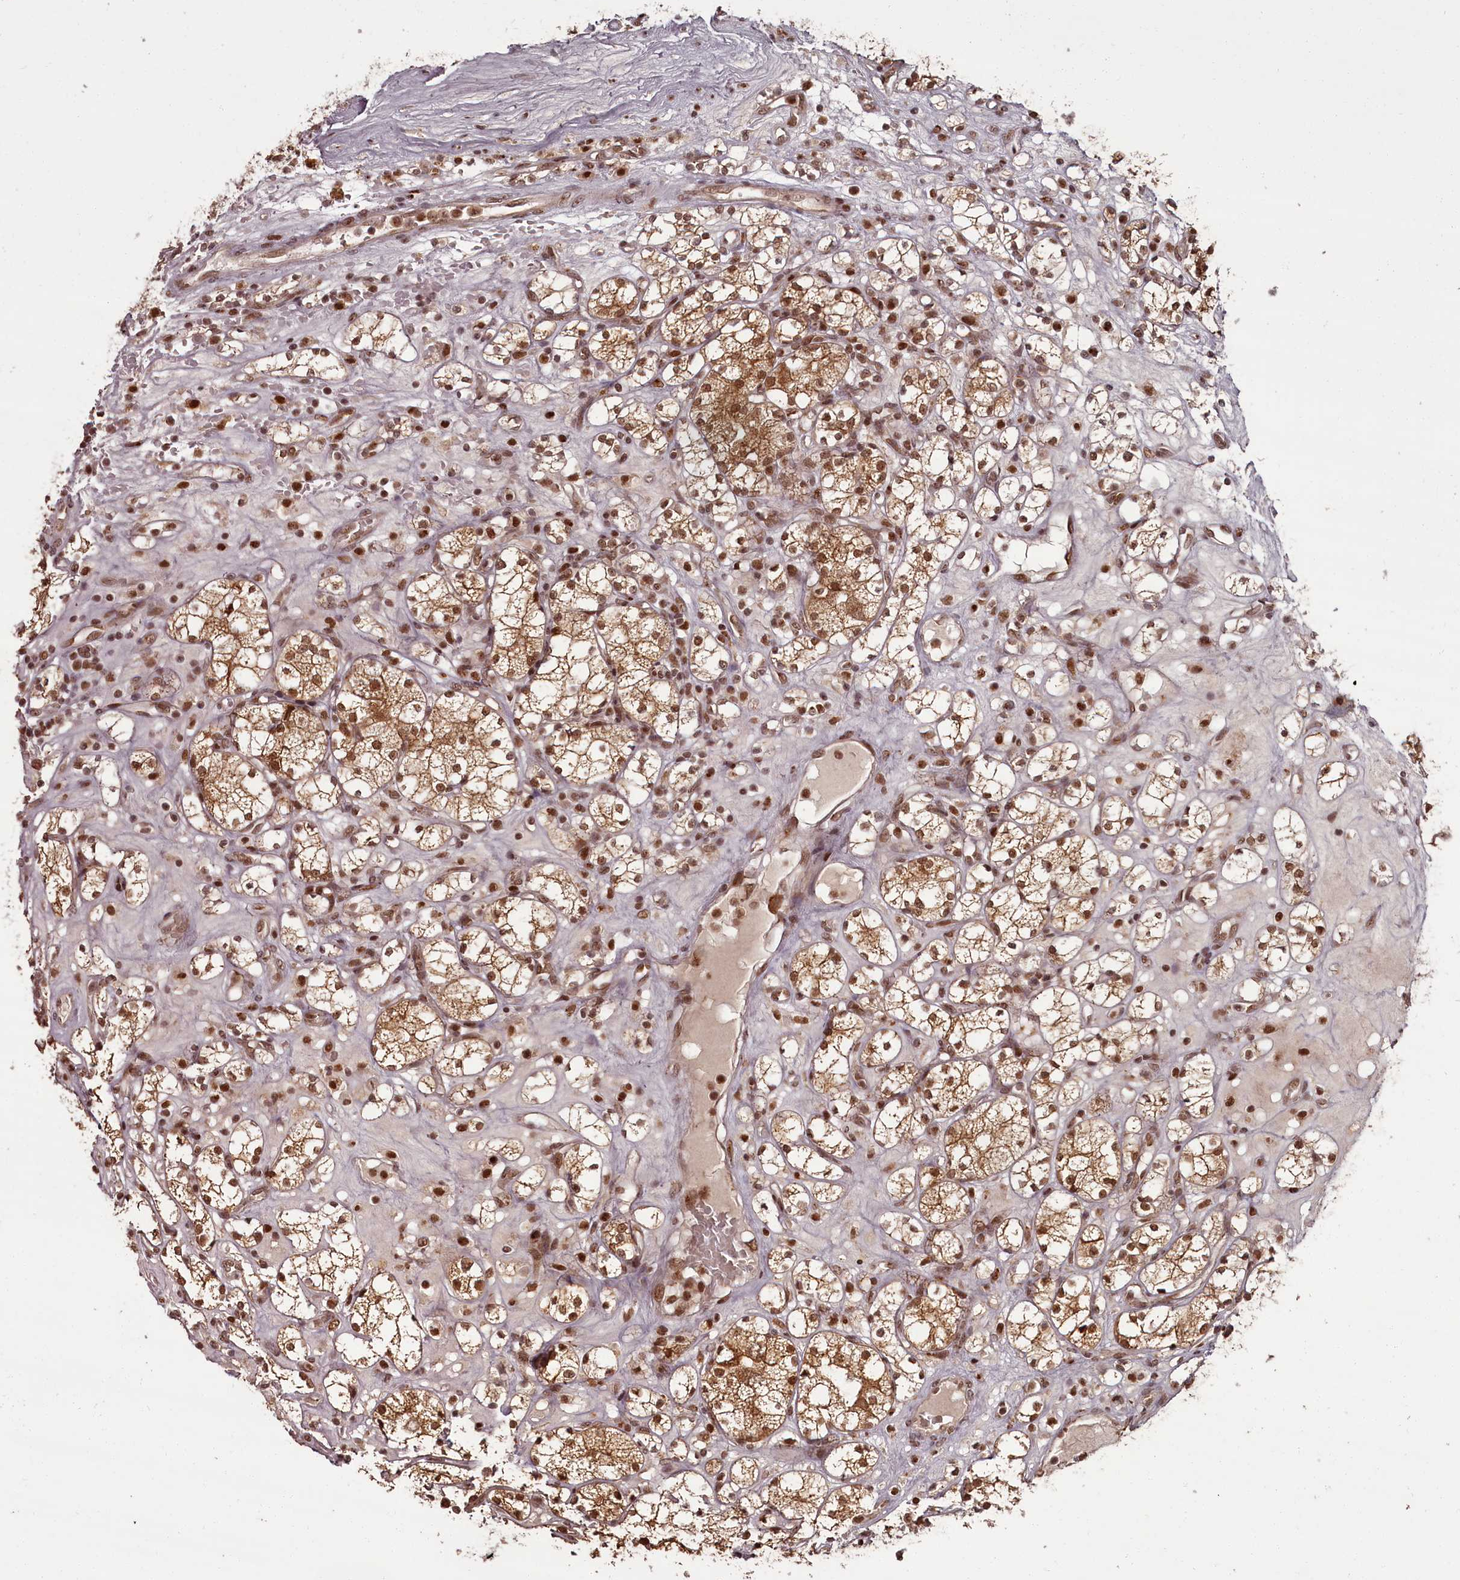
{"staining": {"intensity": "moderate", "quantity": ">75%", "location": "cytoplasmic/membranous,nuclear"}, "tissue": "renal cancer", "cell_type": "Tumor cells", "image_type": "cancer", "snomed": [{"axis": "morphology", "description": "Adenocarcinoma, NOS"}, {"axis": "topography", "description": "Kidney"}], "caption": "A medium amount of moderate cytoplasmic/membranous and nuclear expression is identified in approximately >75% of tumor cells in renal cancer tissue.", "gene": "CEP83", "patient": {"sex": "male", "age": 77}}